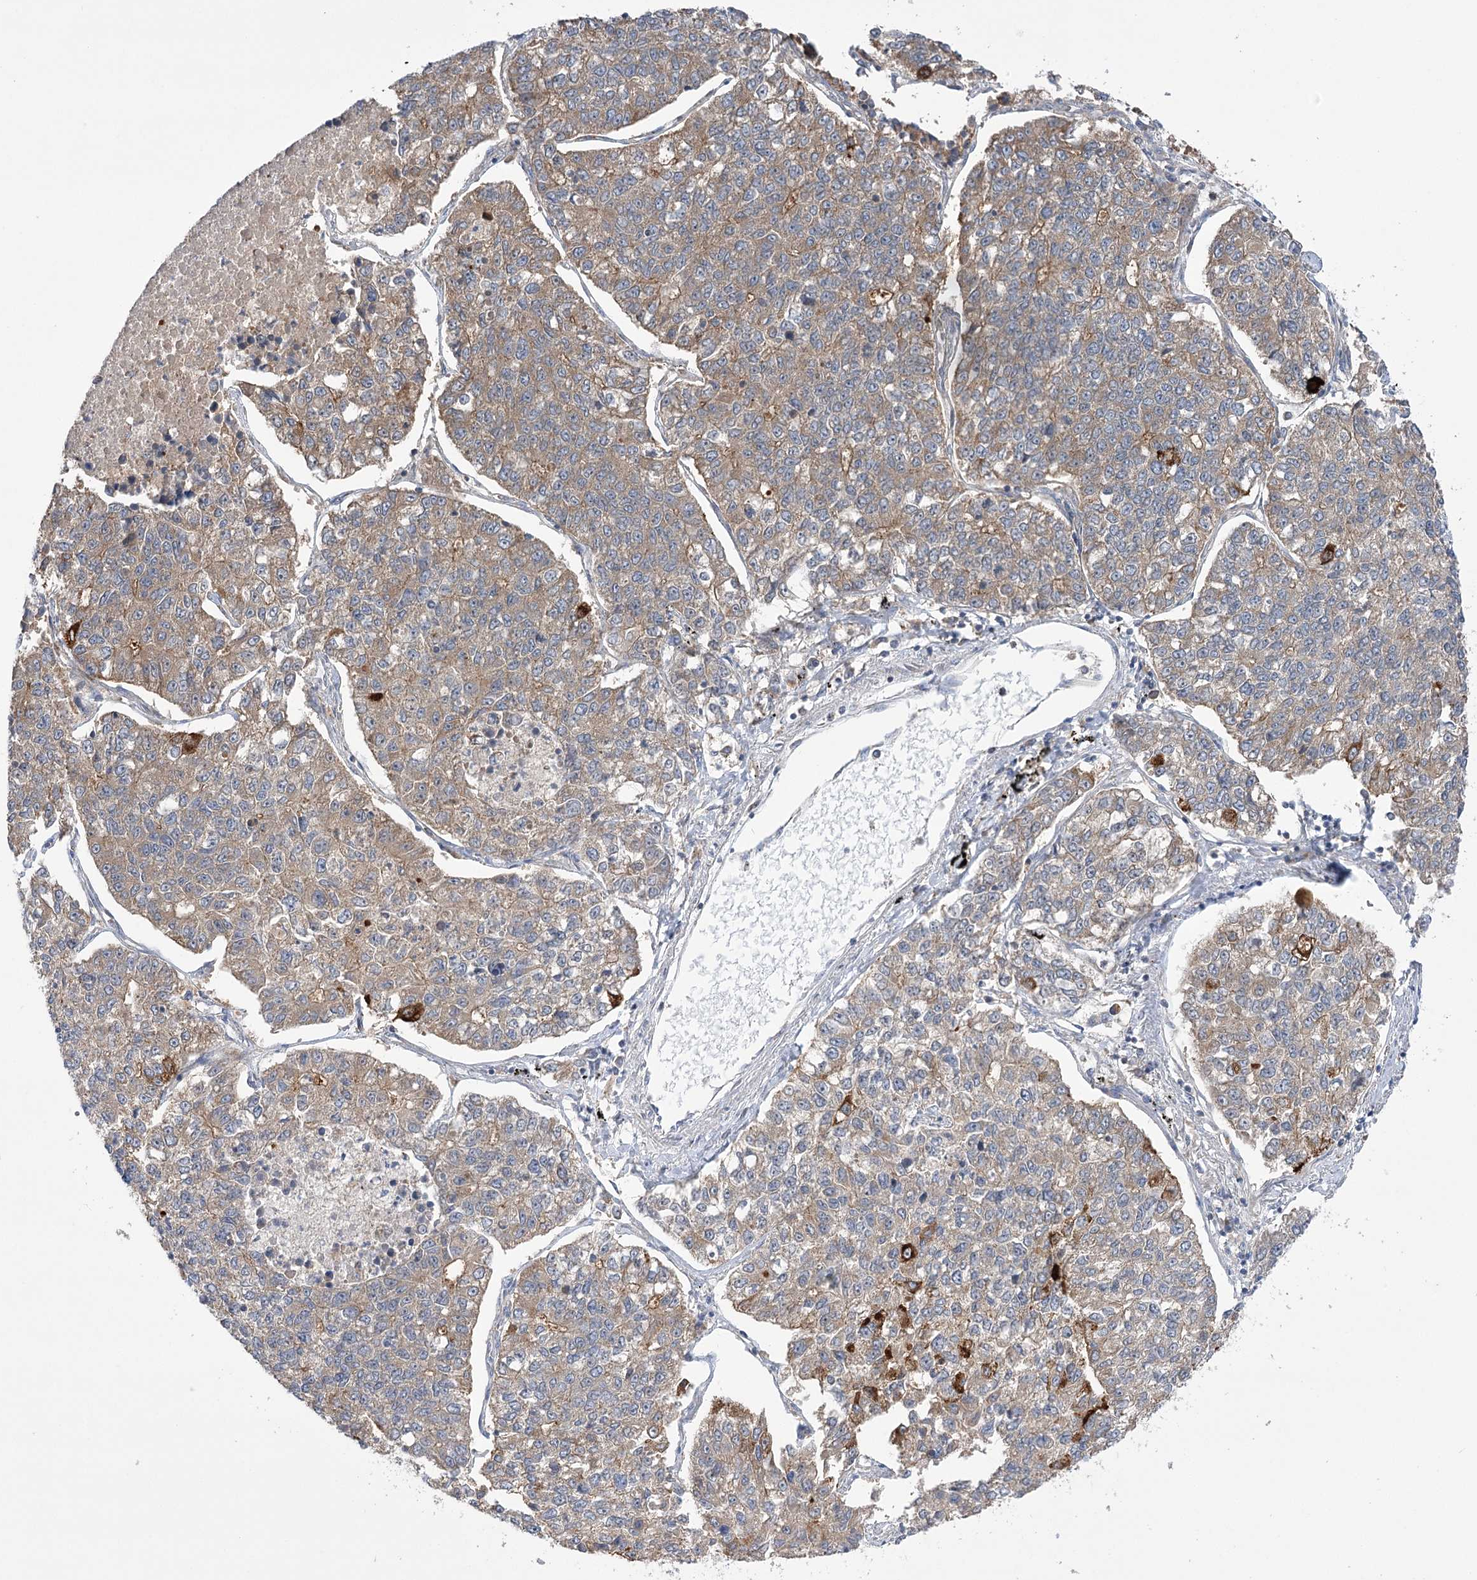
{"staining": {"intensity": "moderate", "quantity": ">75%", "location": "cytoplasmic/membranous"}, "tissue": "lung cancer", "cell_type": "Tumor cells", "image_type": "cancer", "snomed": [{"axis": "morphology", "description": "Adenocarcinoma, NOS"}, {"axis": "topography", "description": "Lung"}], "caption": "Immunohistochemical staining of human adenocarcinoma (lung) exhibits medium levels of moderate cytoplasmic/membranous protein positivity in about >75% of tumor cells.", "gene": "VPS37B", "patient": {"sex": "male", "age": 49}}